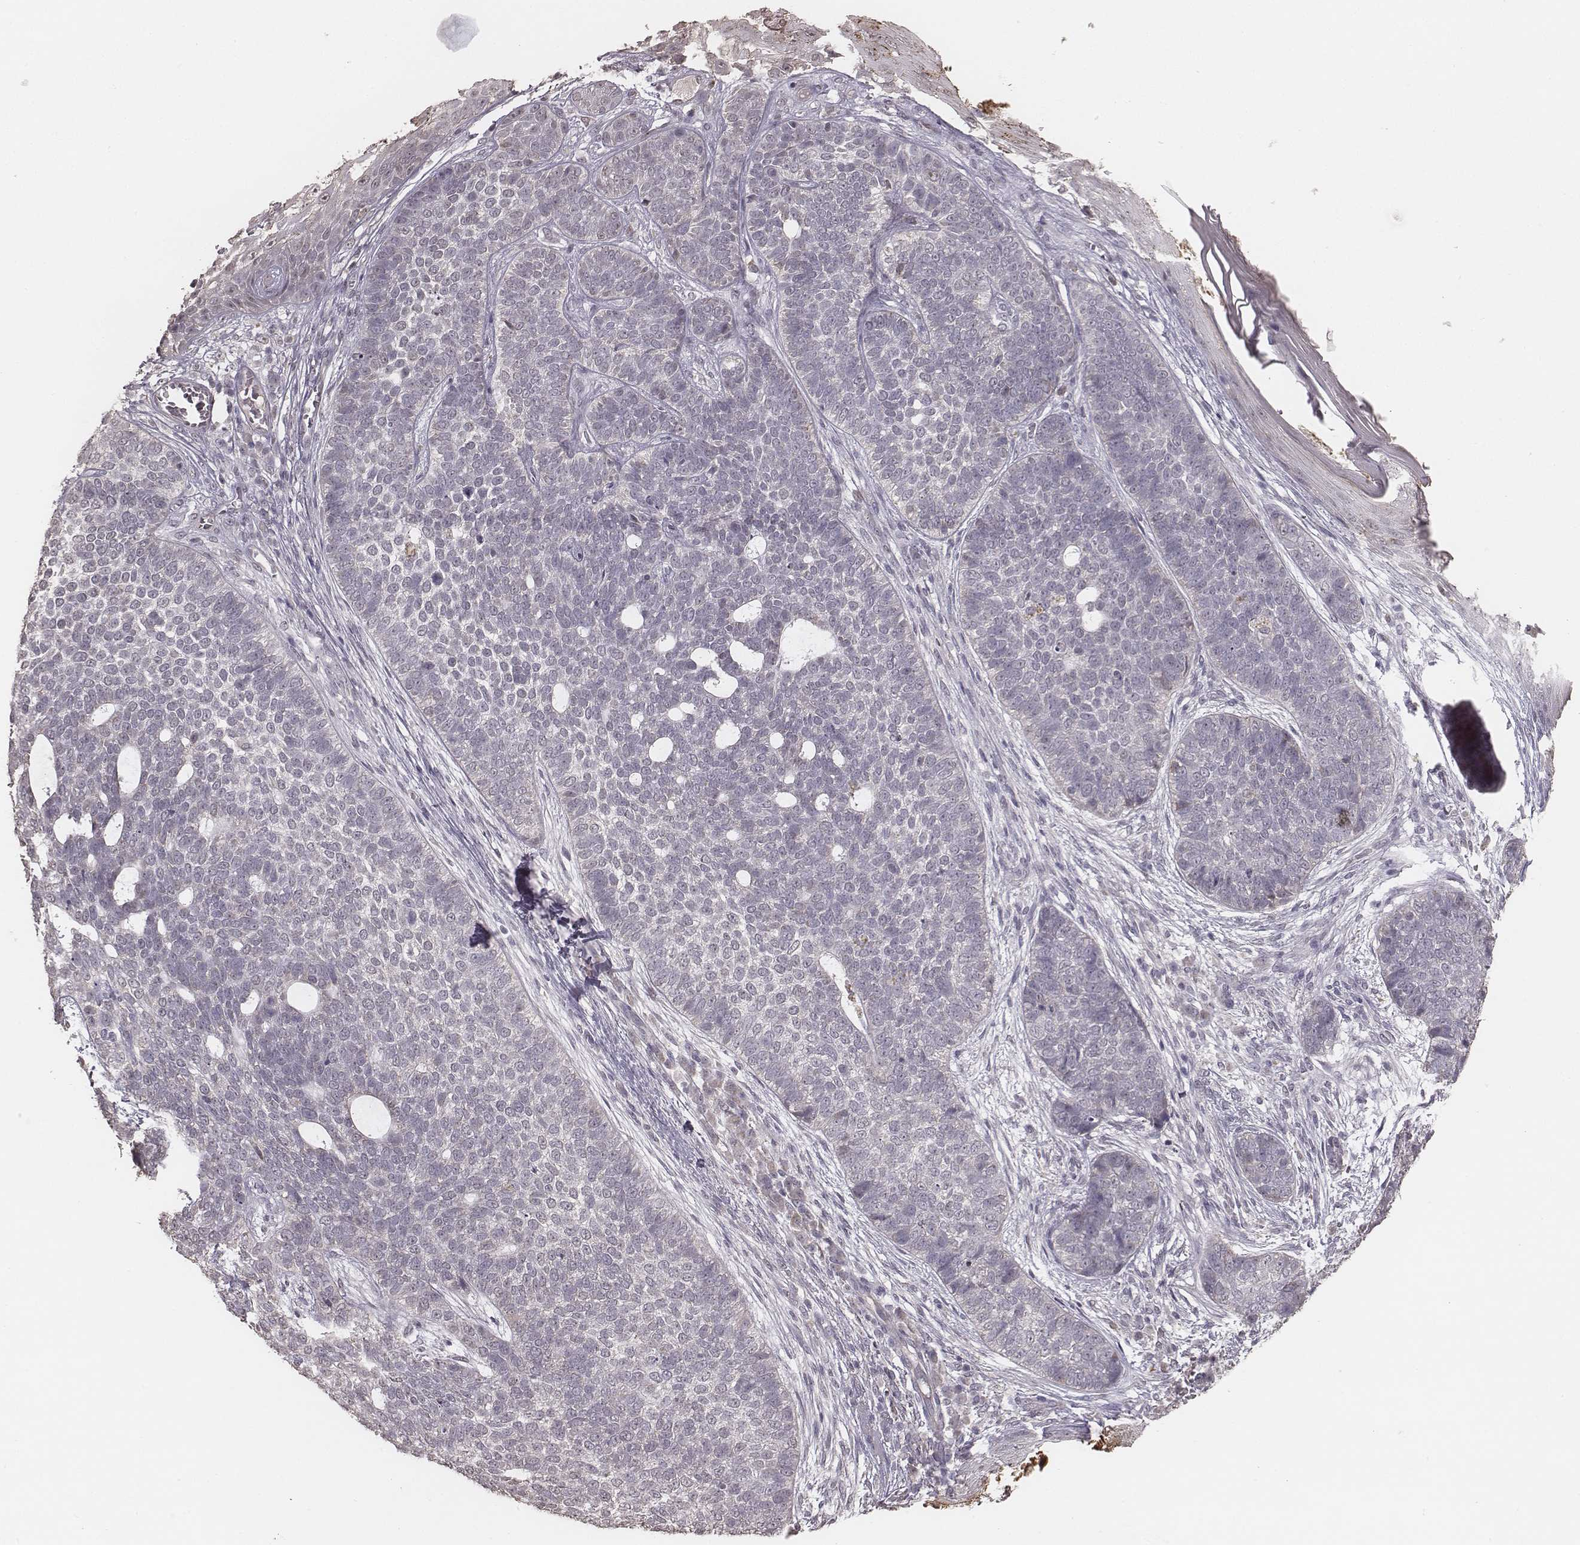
{"staining": {"intensity": "negative", "quantity": "none", "location": "none"}, "tissue": "skin cancer", "cell_type": "Tumor cells", "image_type": "cancer", "snomed": [{"axis": "morphology", "description": "Basal cell carcinoma"}, {"axis": "topography", "description": "Skin"}], "caption": "The photomicrograph shows no significant expression in tumor cells of skin cancer.", "gene": "SLC7A4", "patient": {"sex": "female", "age": 69}}